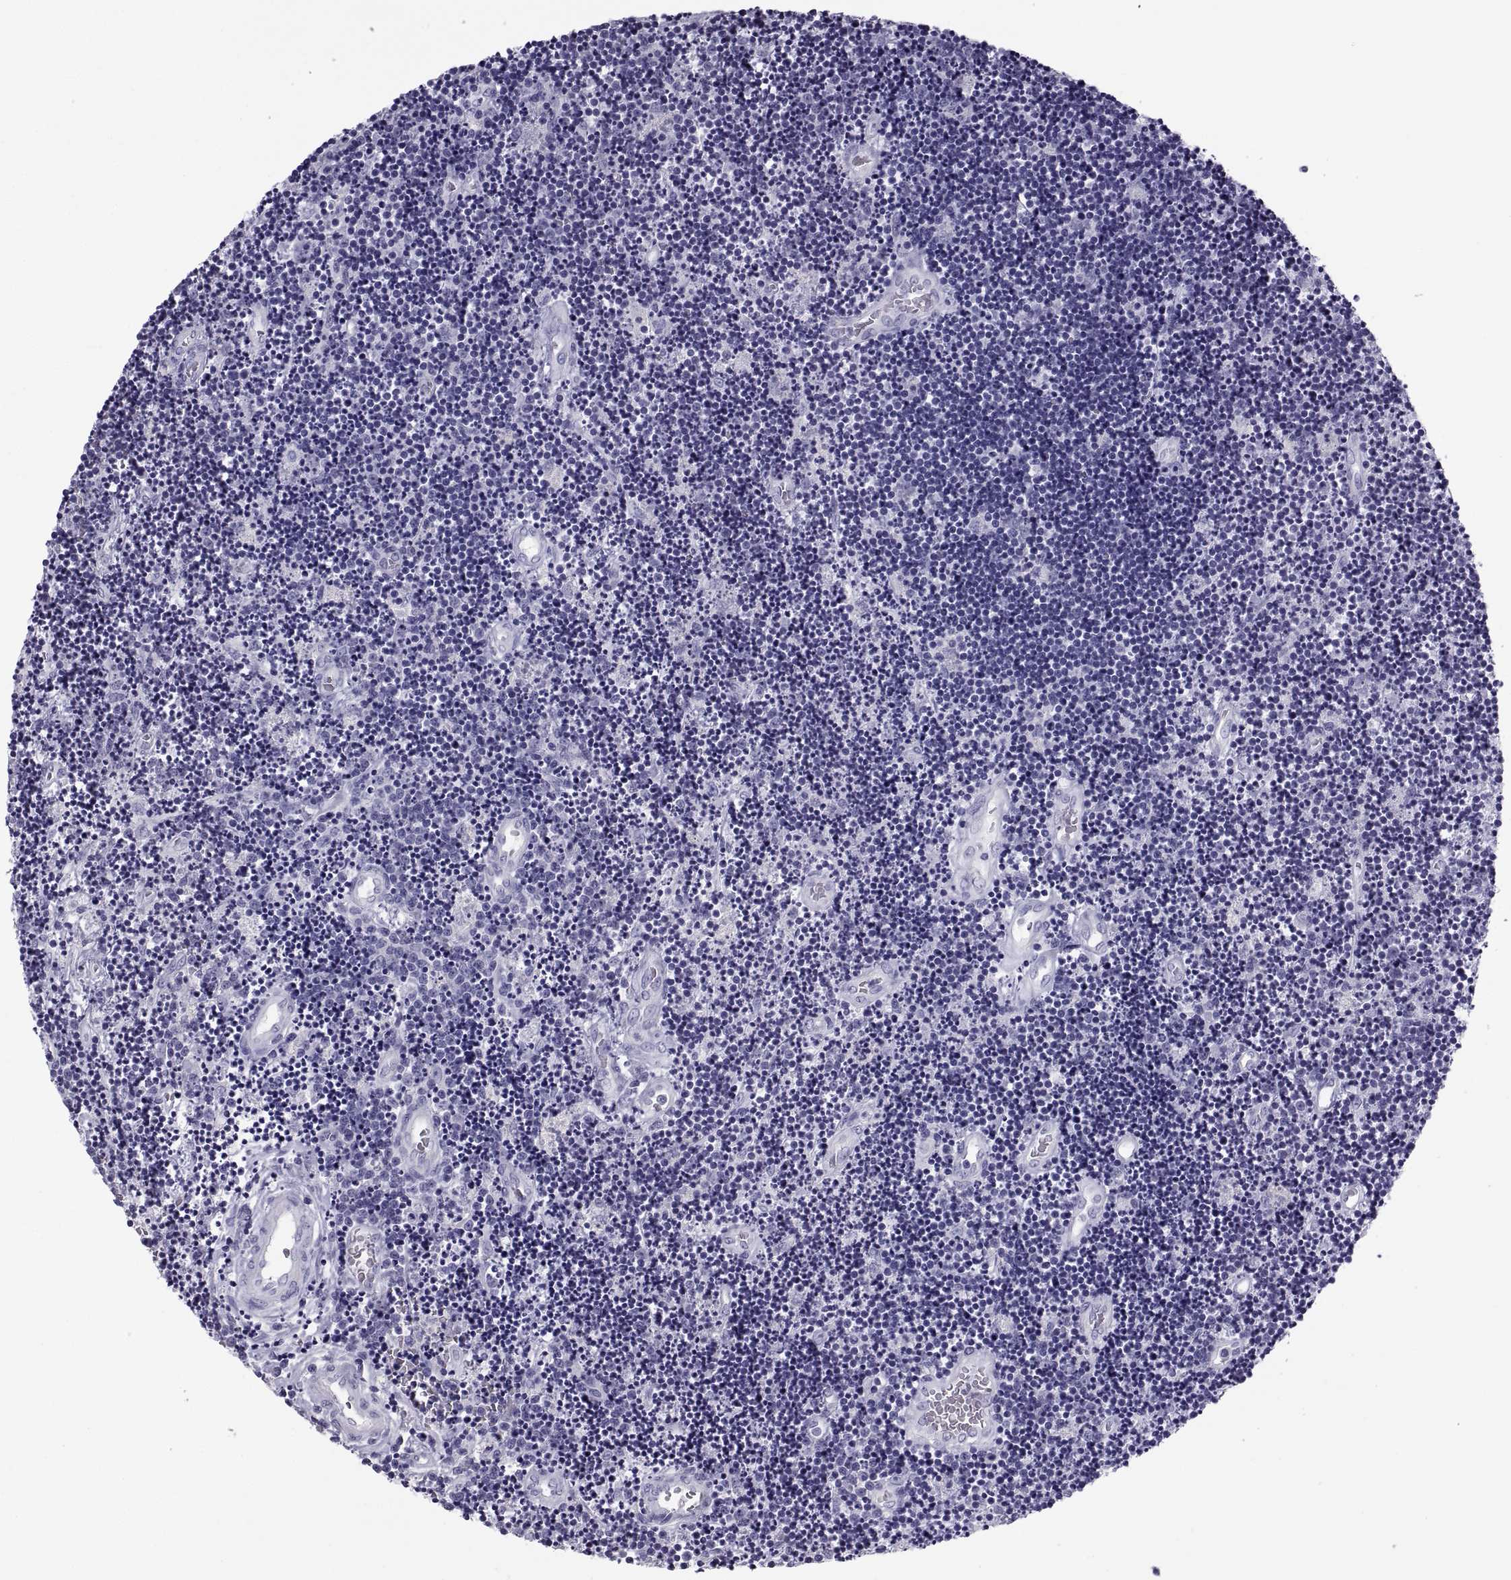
{"staining": {"intensity": "negative", "quantity": "none", "location": "none"}, "tissue": "lymphoma", "cell_type": "Tumor cells", "image_type": "cancer", "snomed": [{"axis": "morphology", "description": "Malignant lymphoma, non-Hodgkin's type, Low grade"}, {"axis": "topography", "description": "Brain"}], "caption": "IHC image of neoplastic tissue: human lymphoma stained with DAB (3,3'-diaminobenzidine) exhibits no significant protein positivity in tumor cells.", "gene": "PCSK1N", "patient": {"sex": "female", "age": 66}}